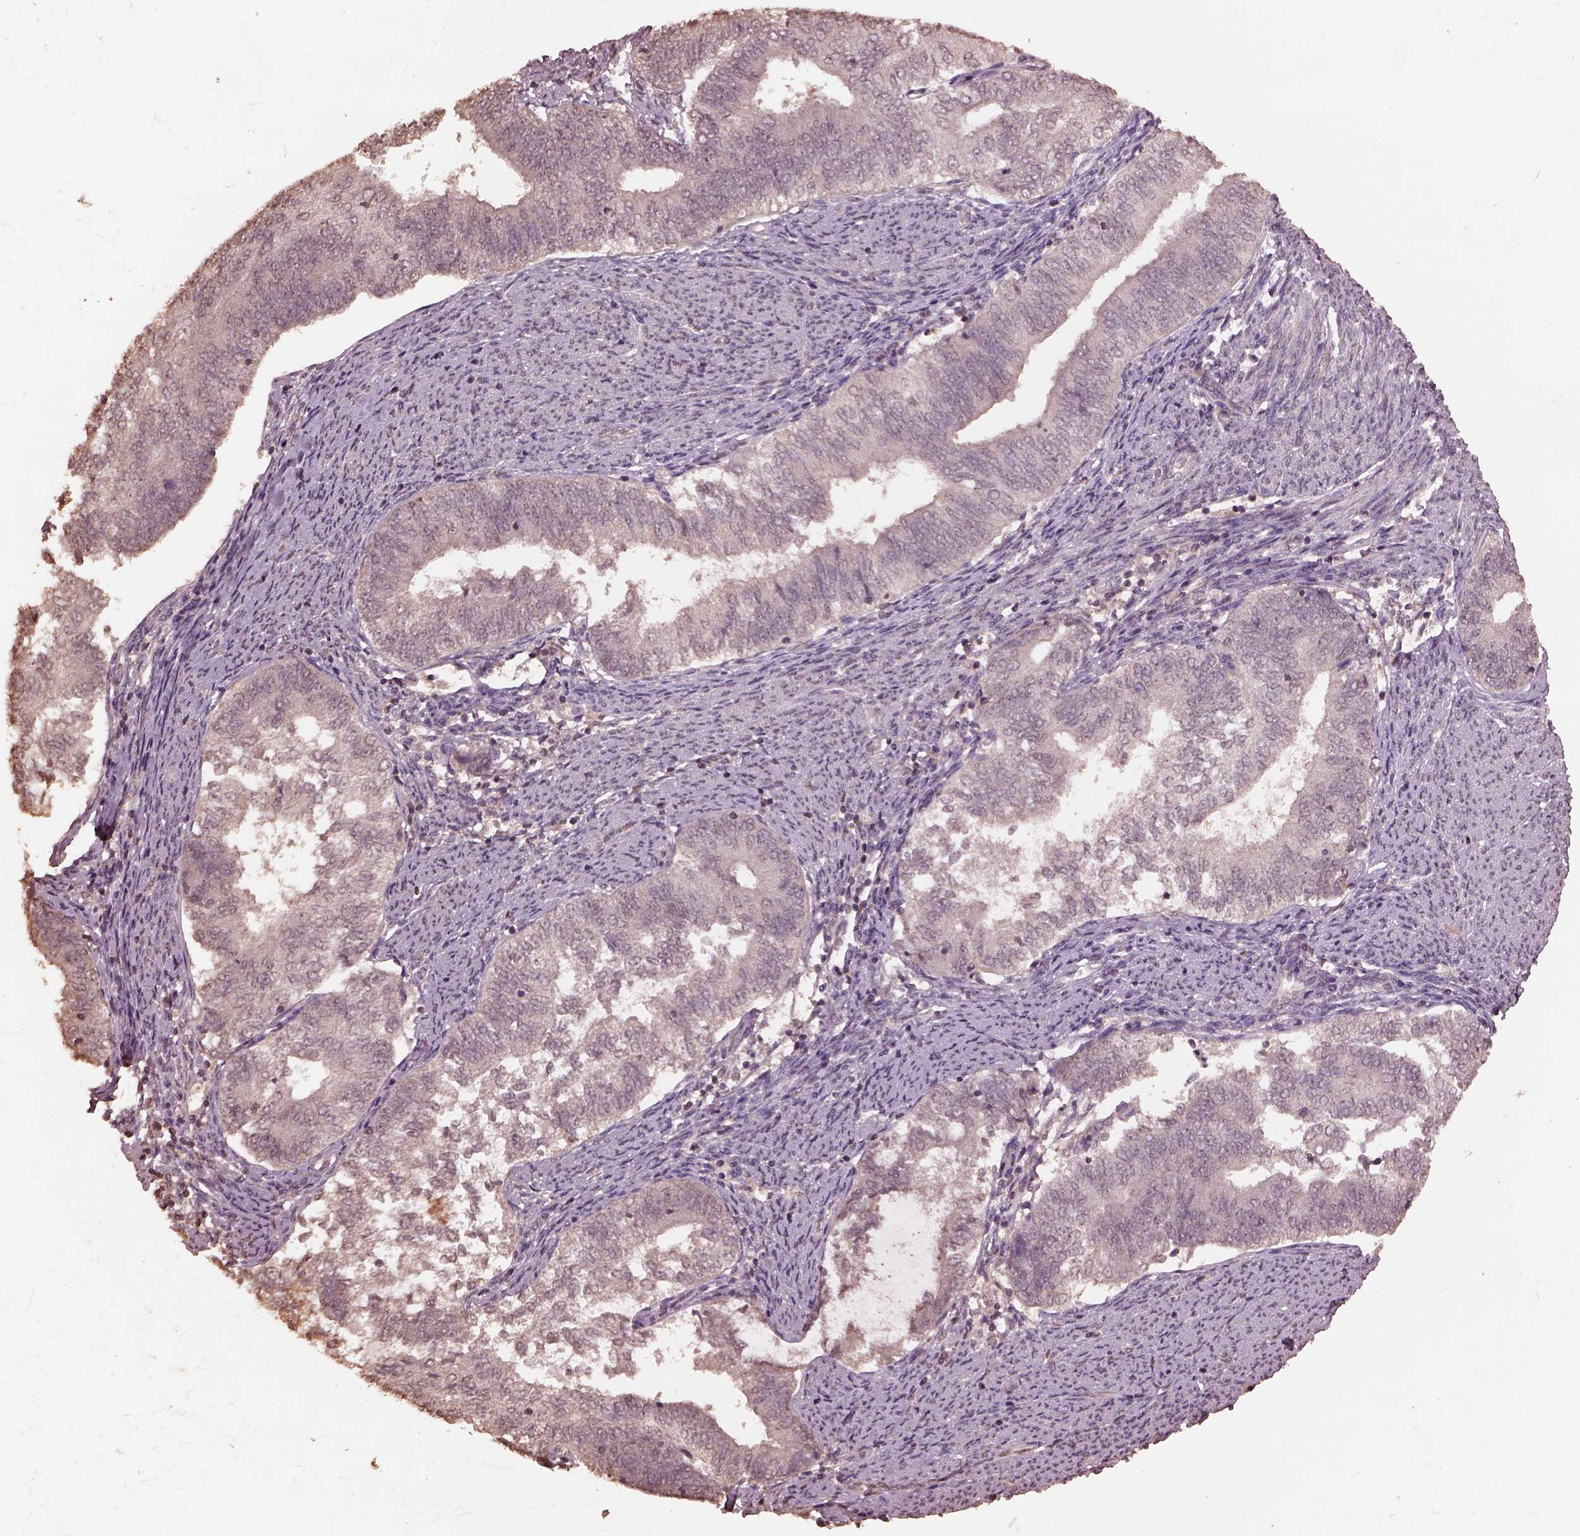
{"staining": {"intensity": "negative", "quantity": "none", "location": "none"}, "tissue": "endometrial cancer", "cell_type": "Tumor cells", "image_type": "cancer", "snomed": [{"axis": "morphology", "description": "Adenocarcinoma, NOS"}, {"axis": "topography", "description": "Endometrium"}], "caption": "IHC histopathology image of human endometrial cancer stained for a protein (brown), which exhibits no expression in tumor cells. The staining is performed using DAB brown chromogen with nuclei counter-stained in using hematoxylin.", "gene": "CPT1C", "patient": {"sex": "female", "age": 65}}